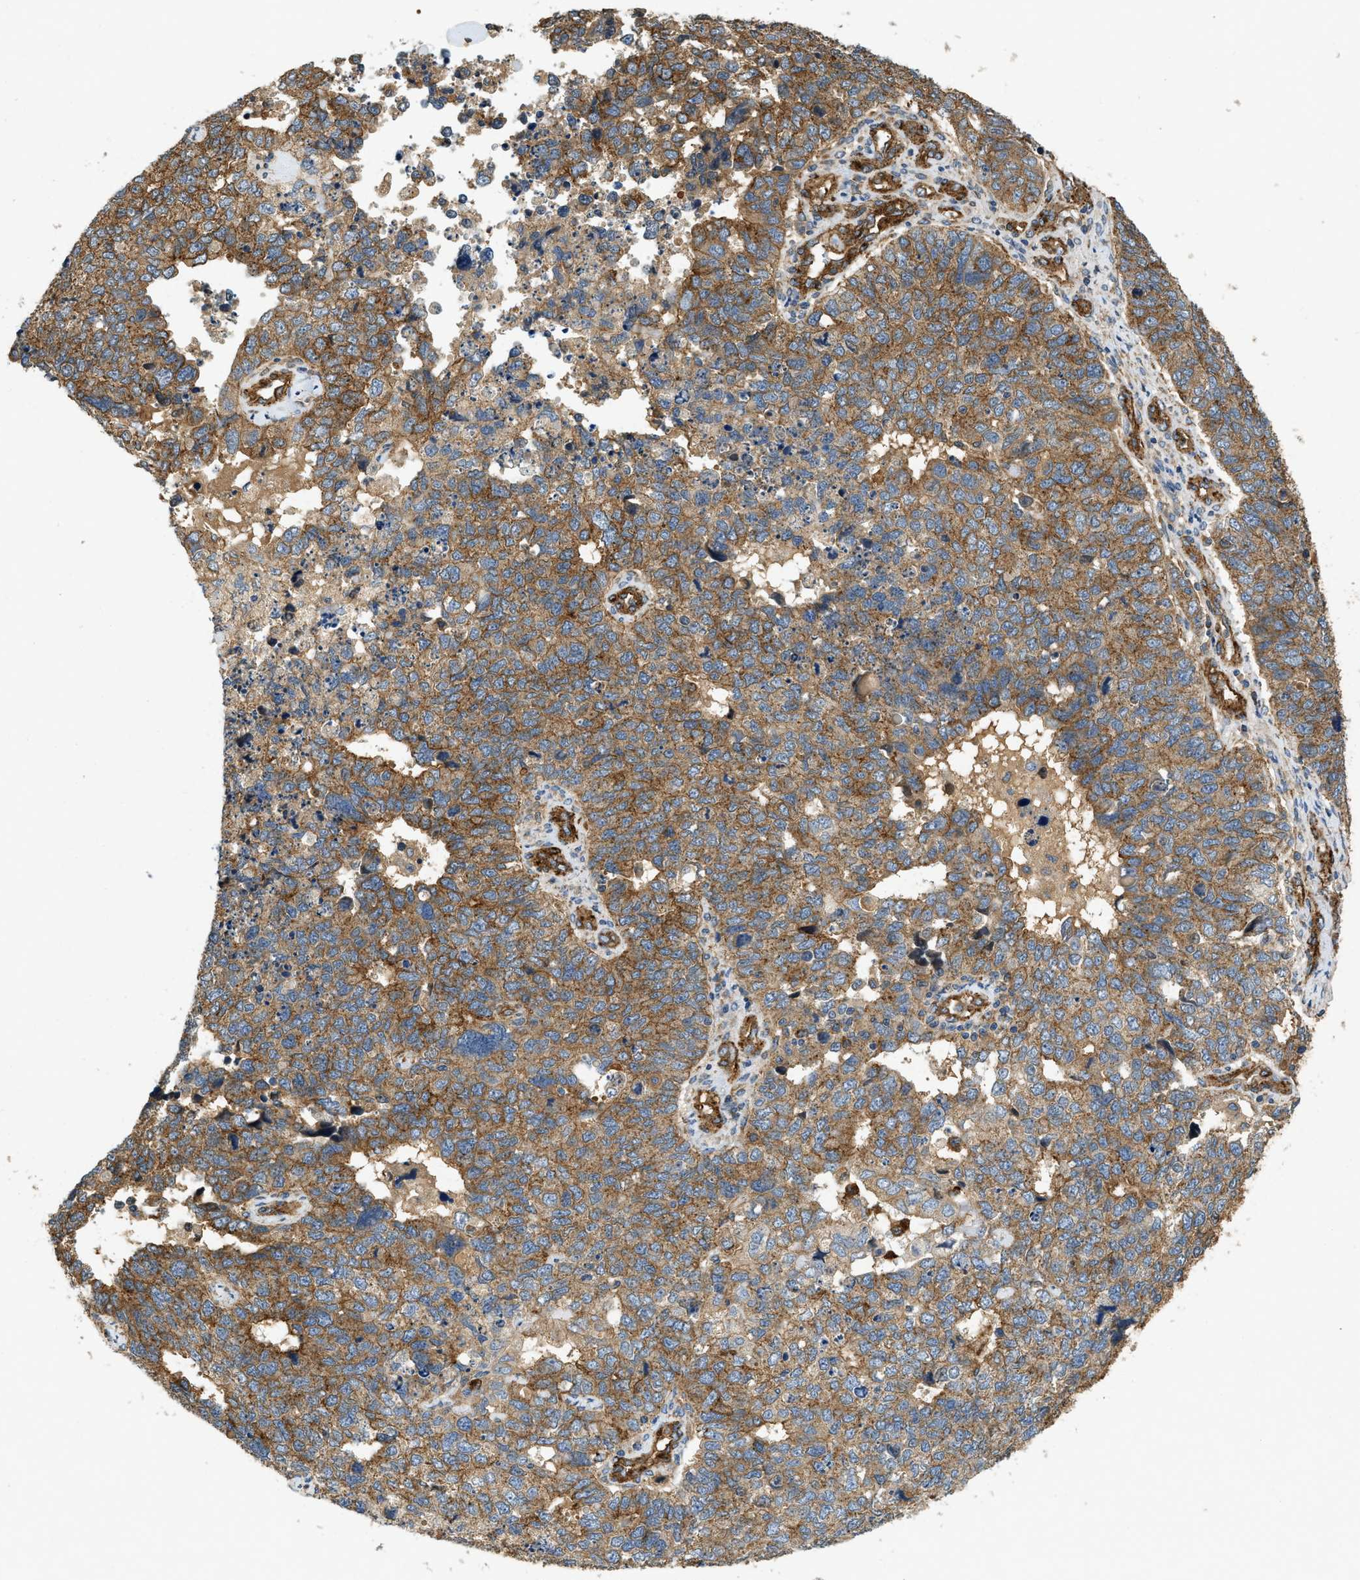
{"staining": {"intensity": "moderate", "quantity": ">75%", "location": "cytoplasmic/membranous"}, "tissue": "cervical cancer", "cell_type": "Tumor cells", "image_type": "cancer", "snomed": [{"axis": "morphology", "description": "Squamous cell carcinoma, NOS"}, {"axis": "topography", "description": "Cervix"}], "caption": "Cervical cancer (squamous cell carcinoma) tissue shows moderate cytoplasmic/membranous expression in about >75% of tumor cells", "gene": "HIP1", "patient": {"sex": "female", "age": 63}}